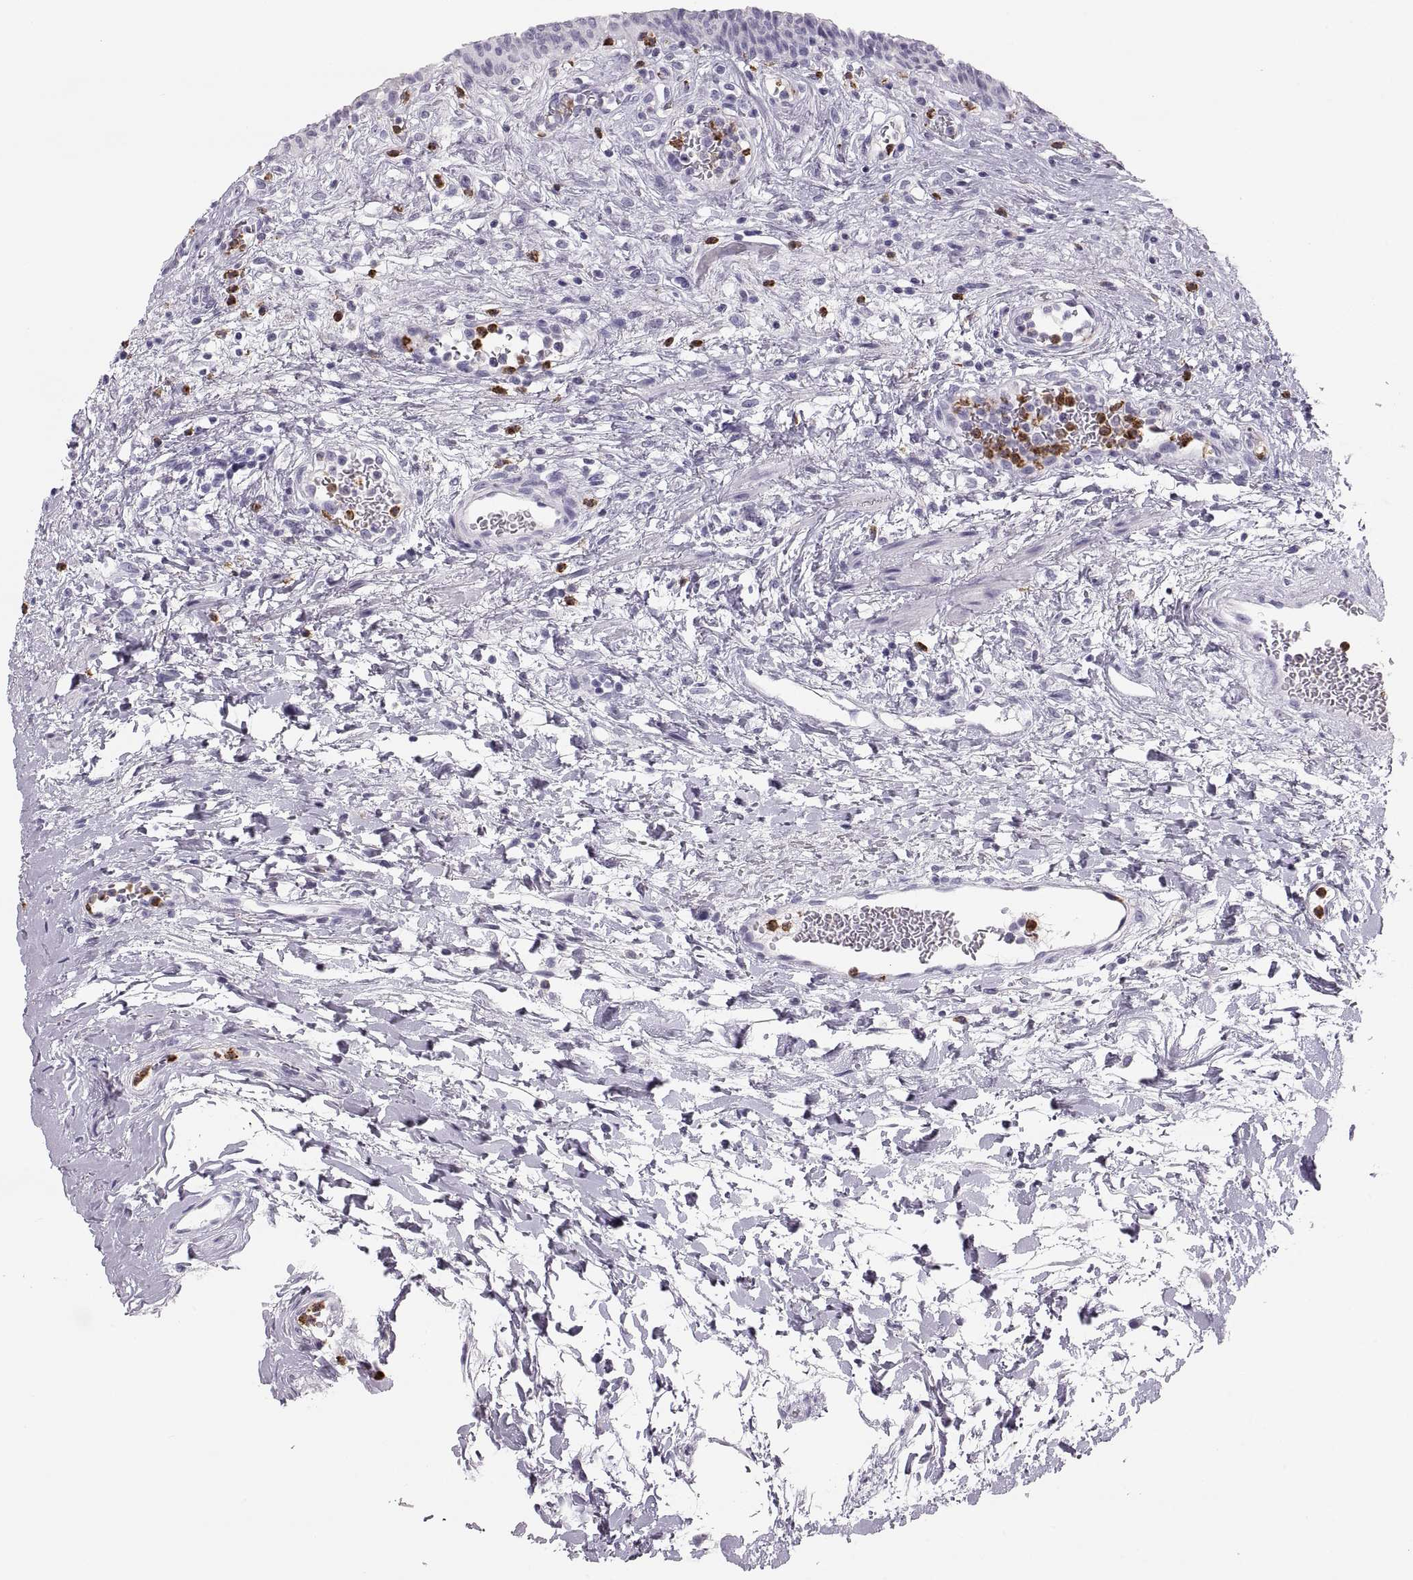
{"staining": {"intensity": "negative", "quantity": "none", "location": "none"}, "tissue": "urinary bladder", "cell_type": "Urothelial cells", "image_type": "normal", "snomed": [{"axis": "morphology", "description": "Normal tissue, NOS"}, {"axis": "topography", "description": "Urinary bladder"}], "caption": "Image shows no protein expression in urothelial cells of normal urinary bladder.", "gene": "MILR1", "patient": {"sex": "male", "age": 73}}